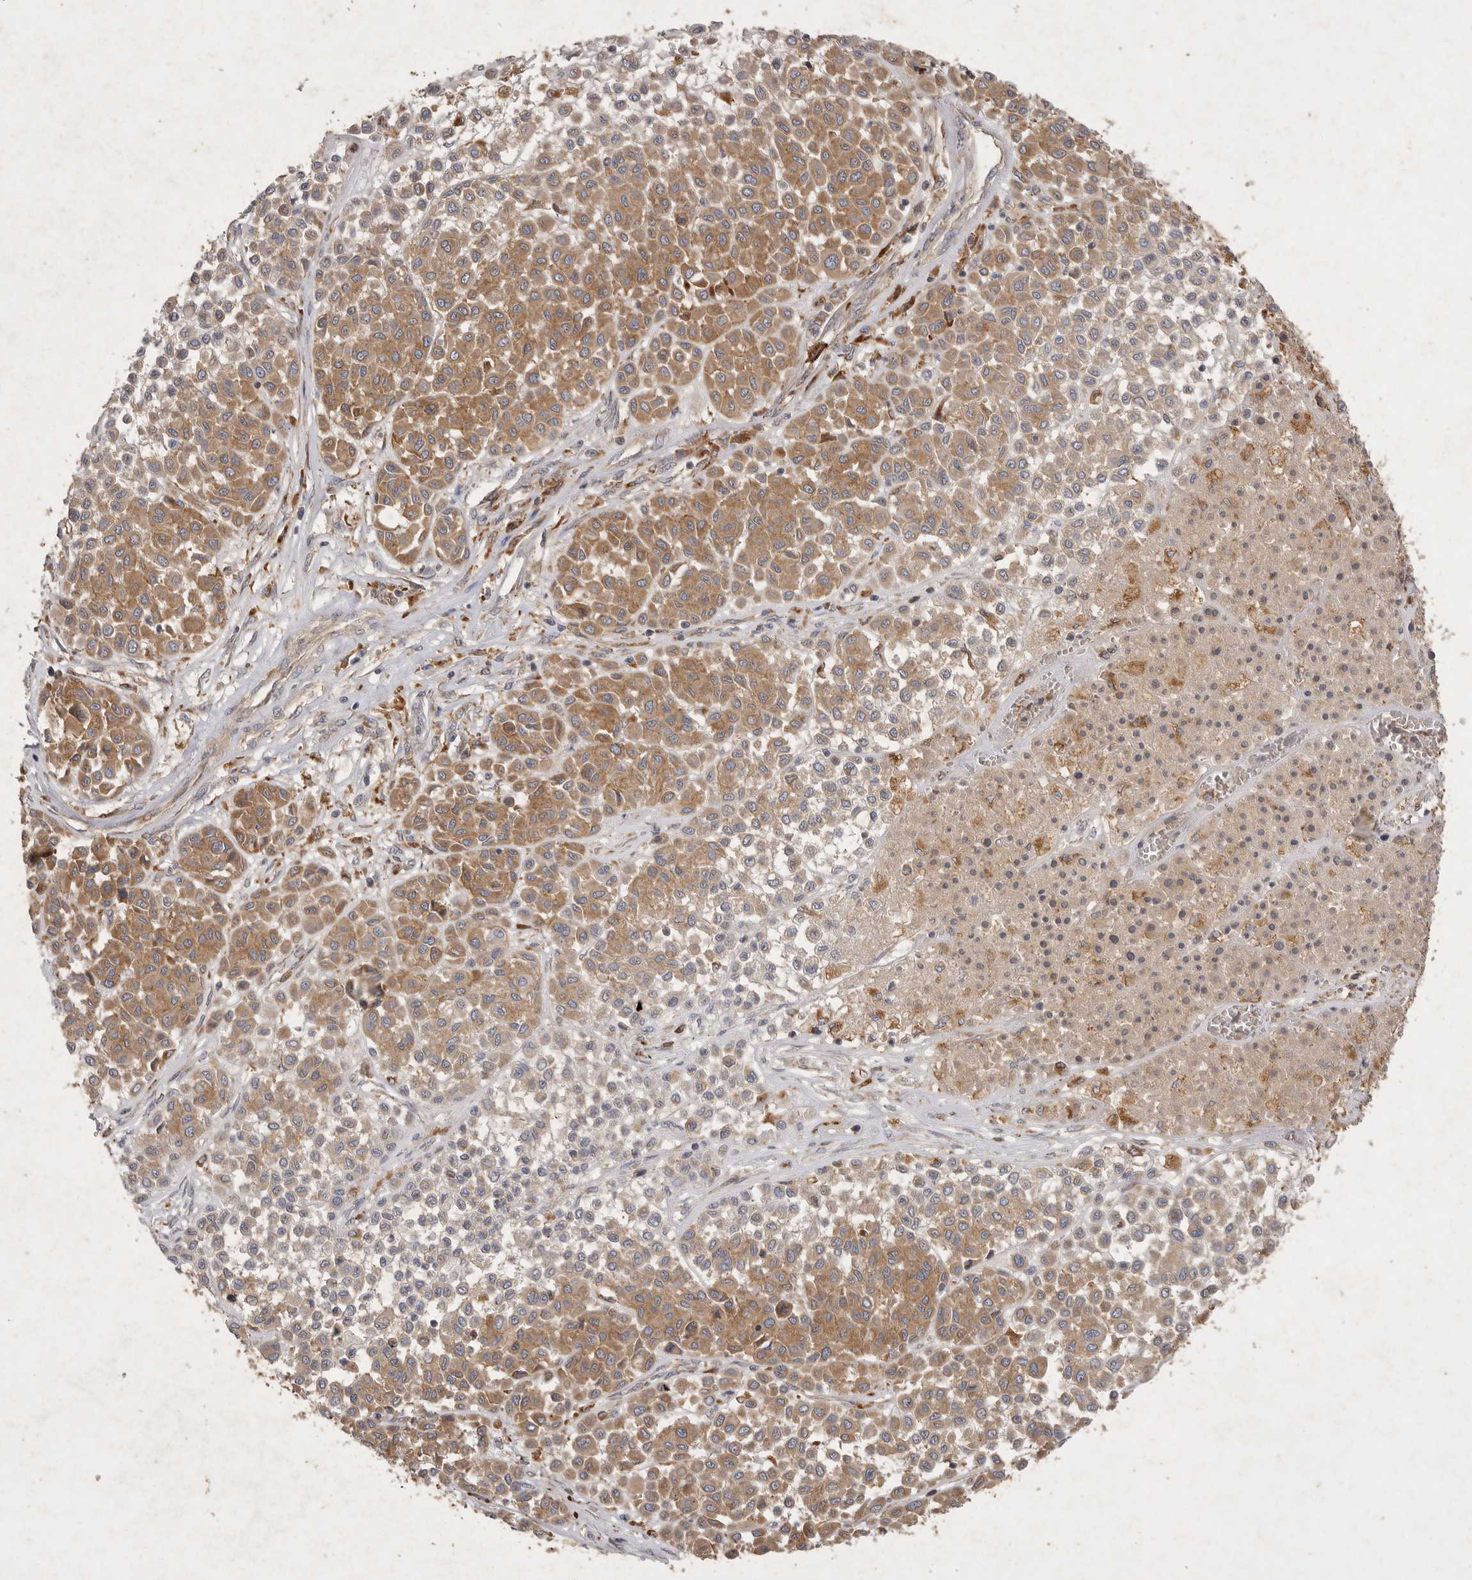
{"staining": {"intensity": "moderate", "quantity": ">75%", "location": "cytoplasmic/membranous"}, "tissue": "melanoma", "cell_type": "Tumor cells", "image_type": "cancer", "snomed": [{"axis": "morphology", "description": "Malignant melanoma, Metastatic site"}, {"axis": "topography", "description": "Soft tissue"}], "caption": "Immunohistochemistry staining of malignant melanoma (metastatic site), which demonstrates medium levels of moderate cytoplasmic/membranous staining in about >75% of tumor cells indicating moderate cytoplasmic/membranous protein staining. The staining was performed using DAB (3,3'-diaminobenzidine) (brown) for protein detection and nuclei were counterstained in hematoxylin (blue).", "gene": "MRPL41", "patient": {"sex": "male", "age": 41}}